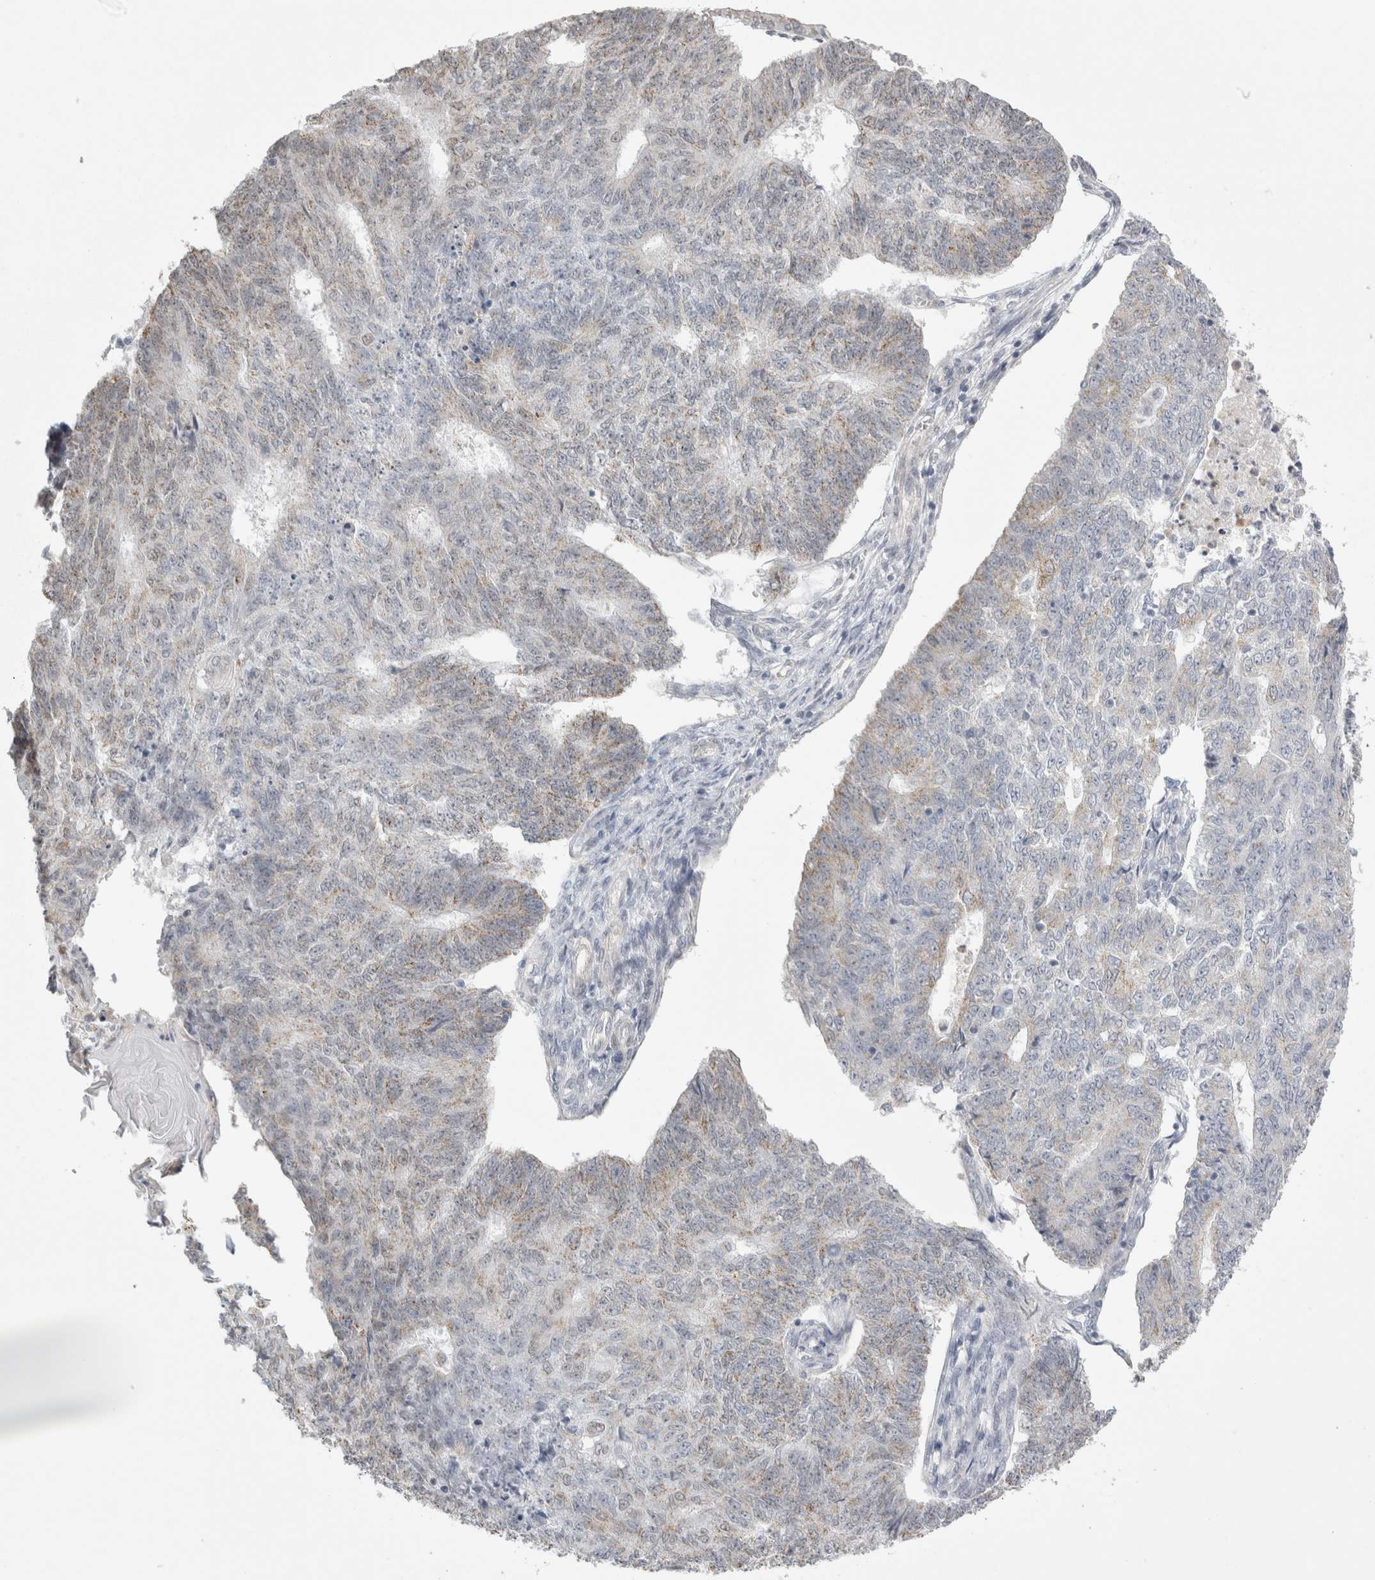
{"staining": {"intensity": "weak", "quantity": "25%-75%", "location": "cytoplasmic/membranous"}, "tissue": "endometrial cancer", "cell_type": "Tumor cells", "image_type": "cancer", "snomed": [{"axis": "morphology", "description": "Adenocarcinoma, NOS"}, {"axis": "topography", "description": "Endometrium"}], "caption": "Endometrial adenocarcinoma stained with a protein marker shows weak staining in tumor cells.", "gene": "PLIN1", "patient": {"sex": "female", "age": 32}}